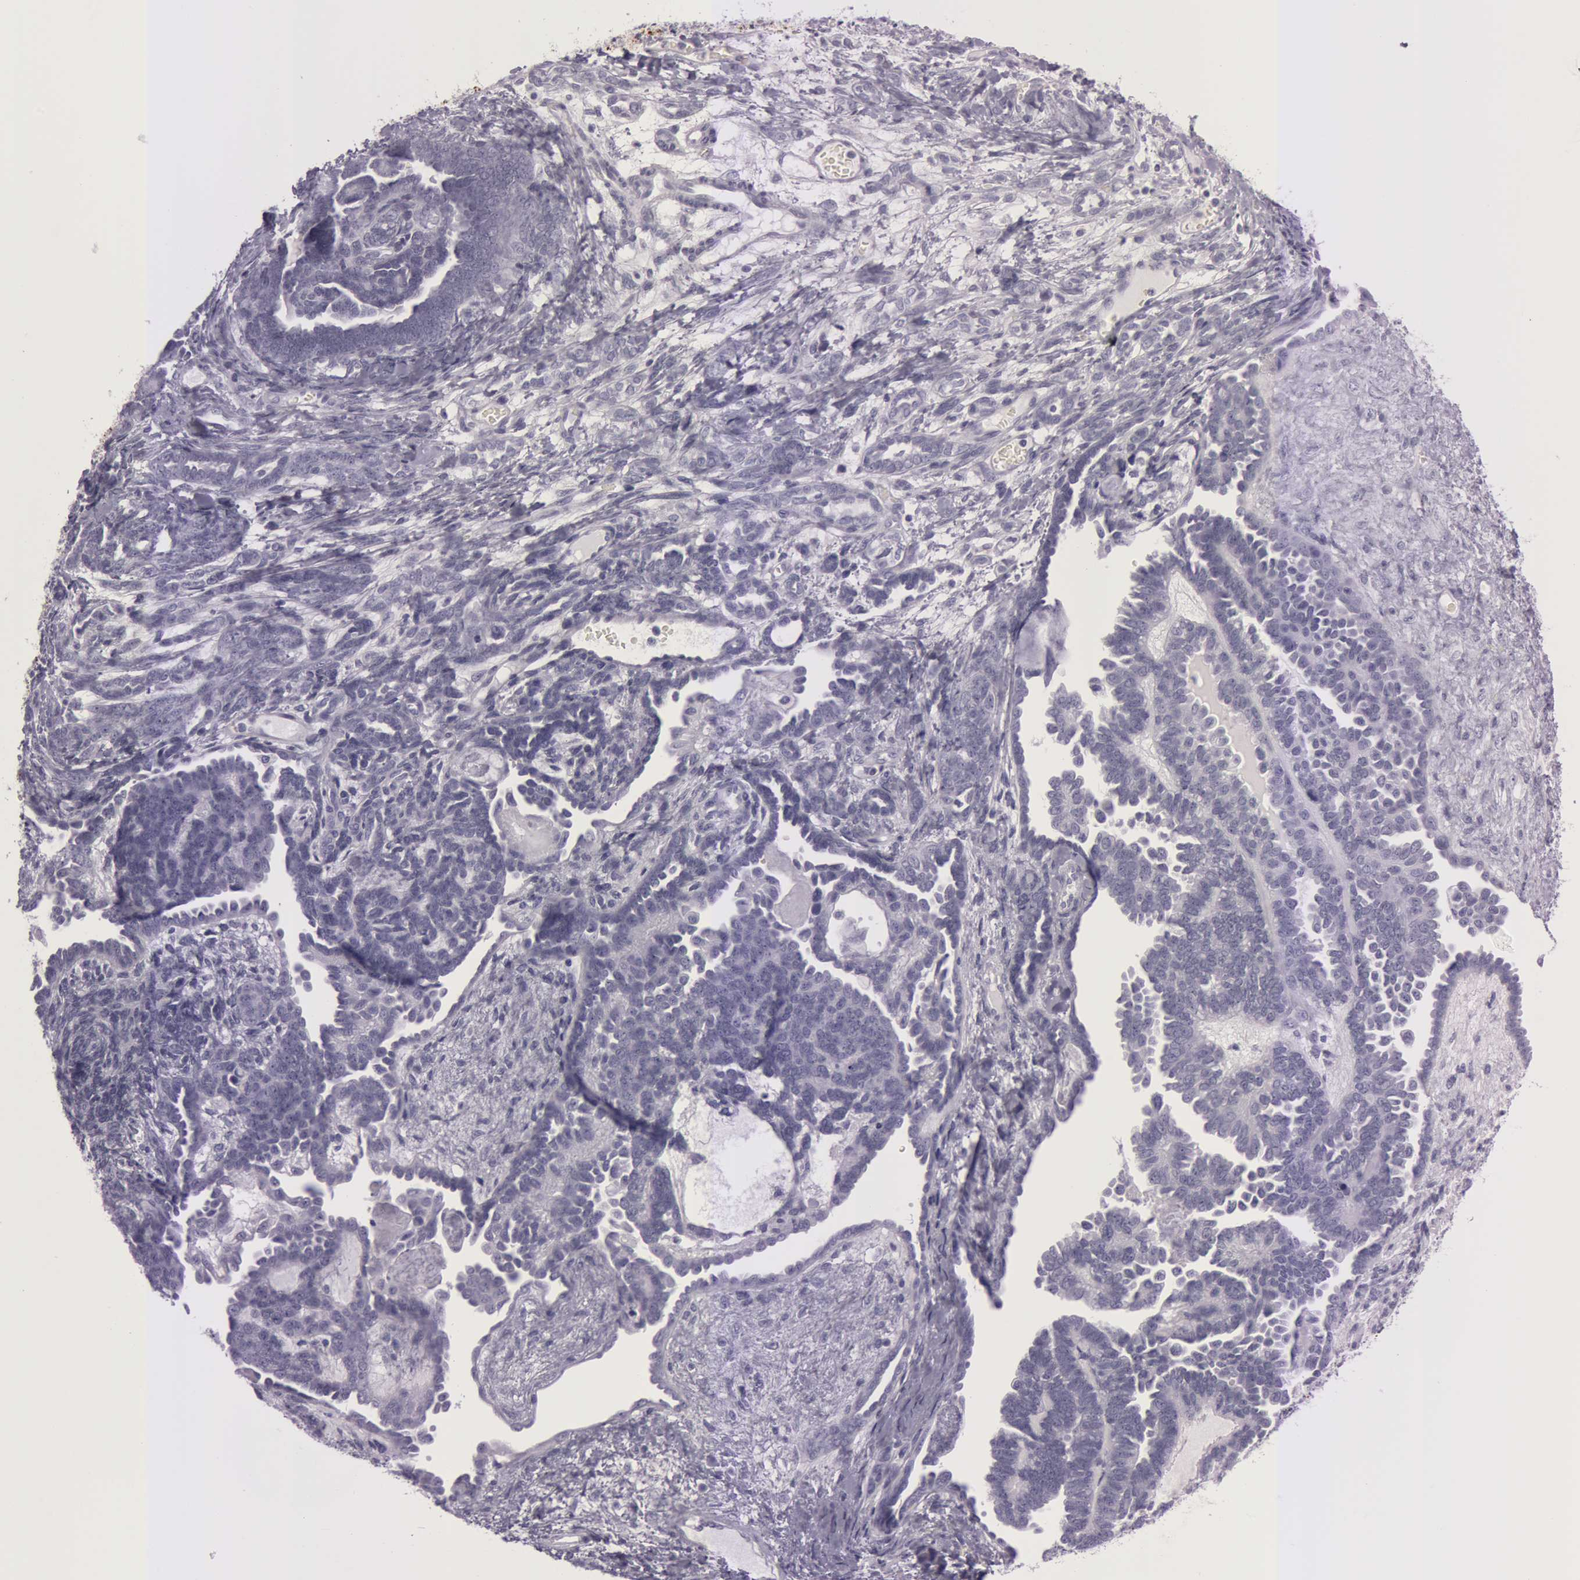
{"staining": {"intensity": "negative", "quantity": "none", "location": "none"}, "tissue": "endometrial cancer", "cell_type": "Tumor cells", "image_type": "cancer", "snomed": [{"axis": "morphology", "description": "Neoplasm, malignant, NOS"}, {"axis": "topography", "description": "Endometrium"}], "caption": "An immunohistochemistry image of neoplasm (malignant) (endometrial) is shown. There is no staining in tumor cells of neoplasm (malignant) (endometrial).", "gene": "S100A7", "patient": {"sex": "female", "age": 74}}